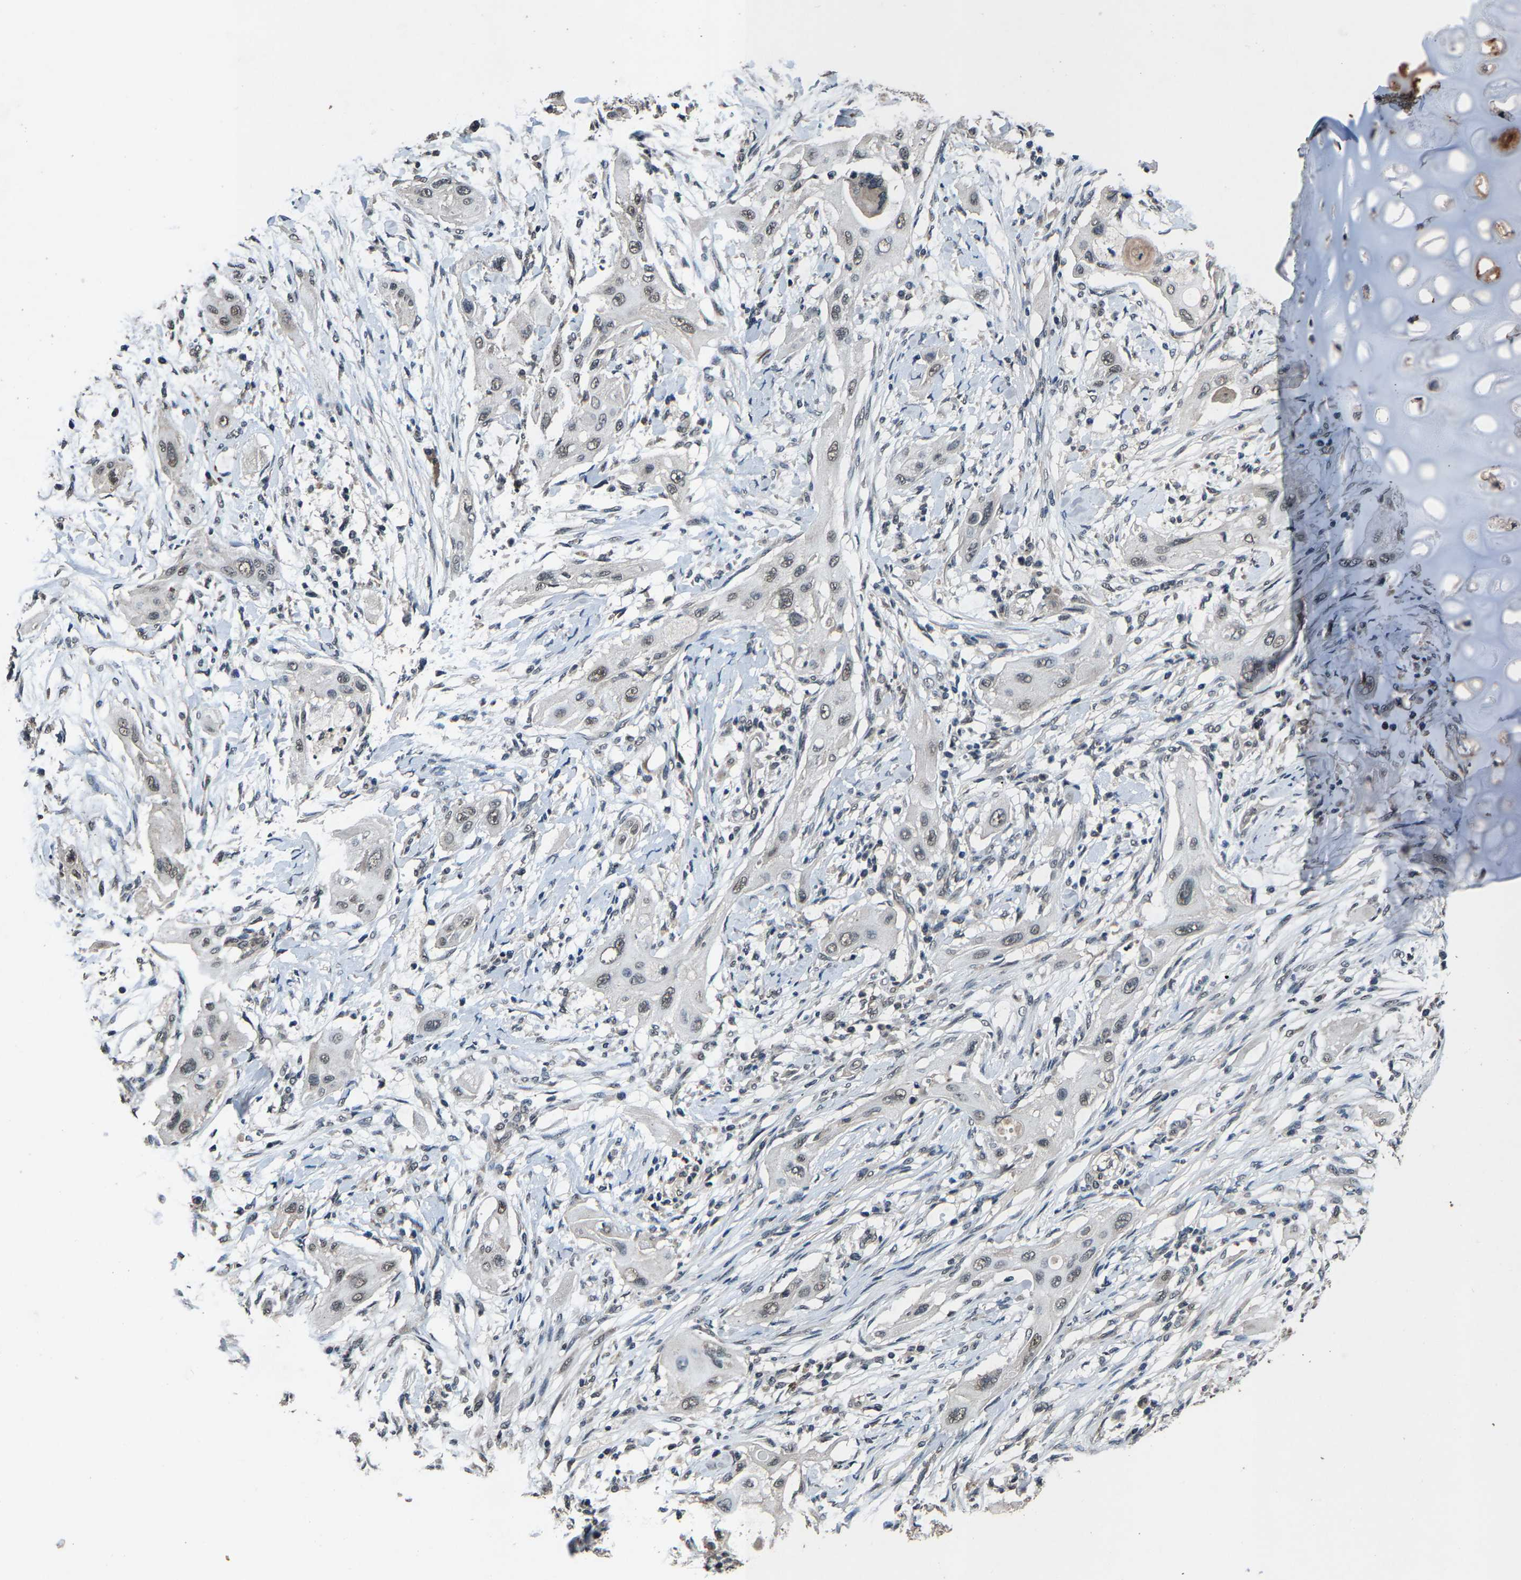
{"staining": {"intensity": "weak", "quantity": ">75%", "location": "nuclear"}, "tissue": "lung cancer", "cell_type": "Tumor cells", "image_type": "cancer", "snomed": [{"axis": "morphology", "description": "Squamous cell carcinoma, NOS"}, {"axis": "topography", "description": "Lung"}], "caption": "About >75% of tumor cells in human lung cancer (squamous cell carcinoma) reveal weak nuclear protein positivity as visualized by brown immunohistochemical staining.", "gene": "HUWE1", "patient": {"sex": "female", "age": 47}}